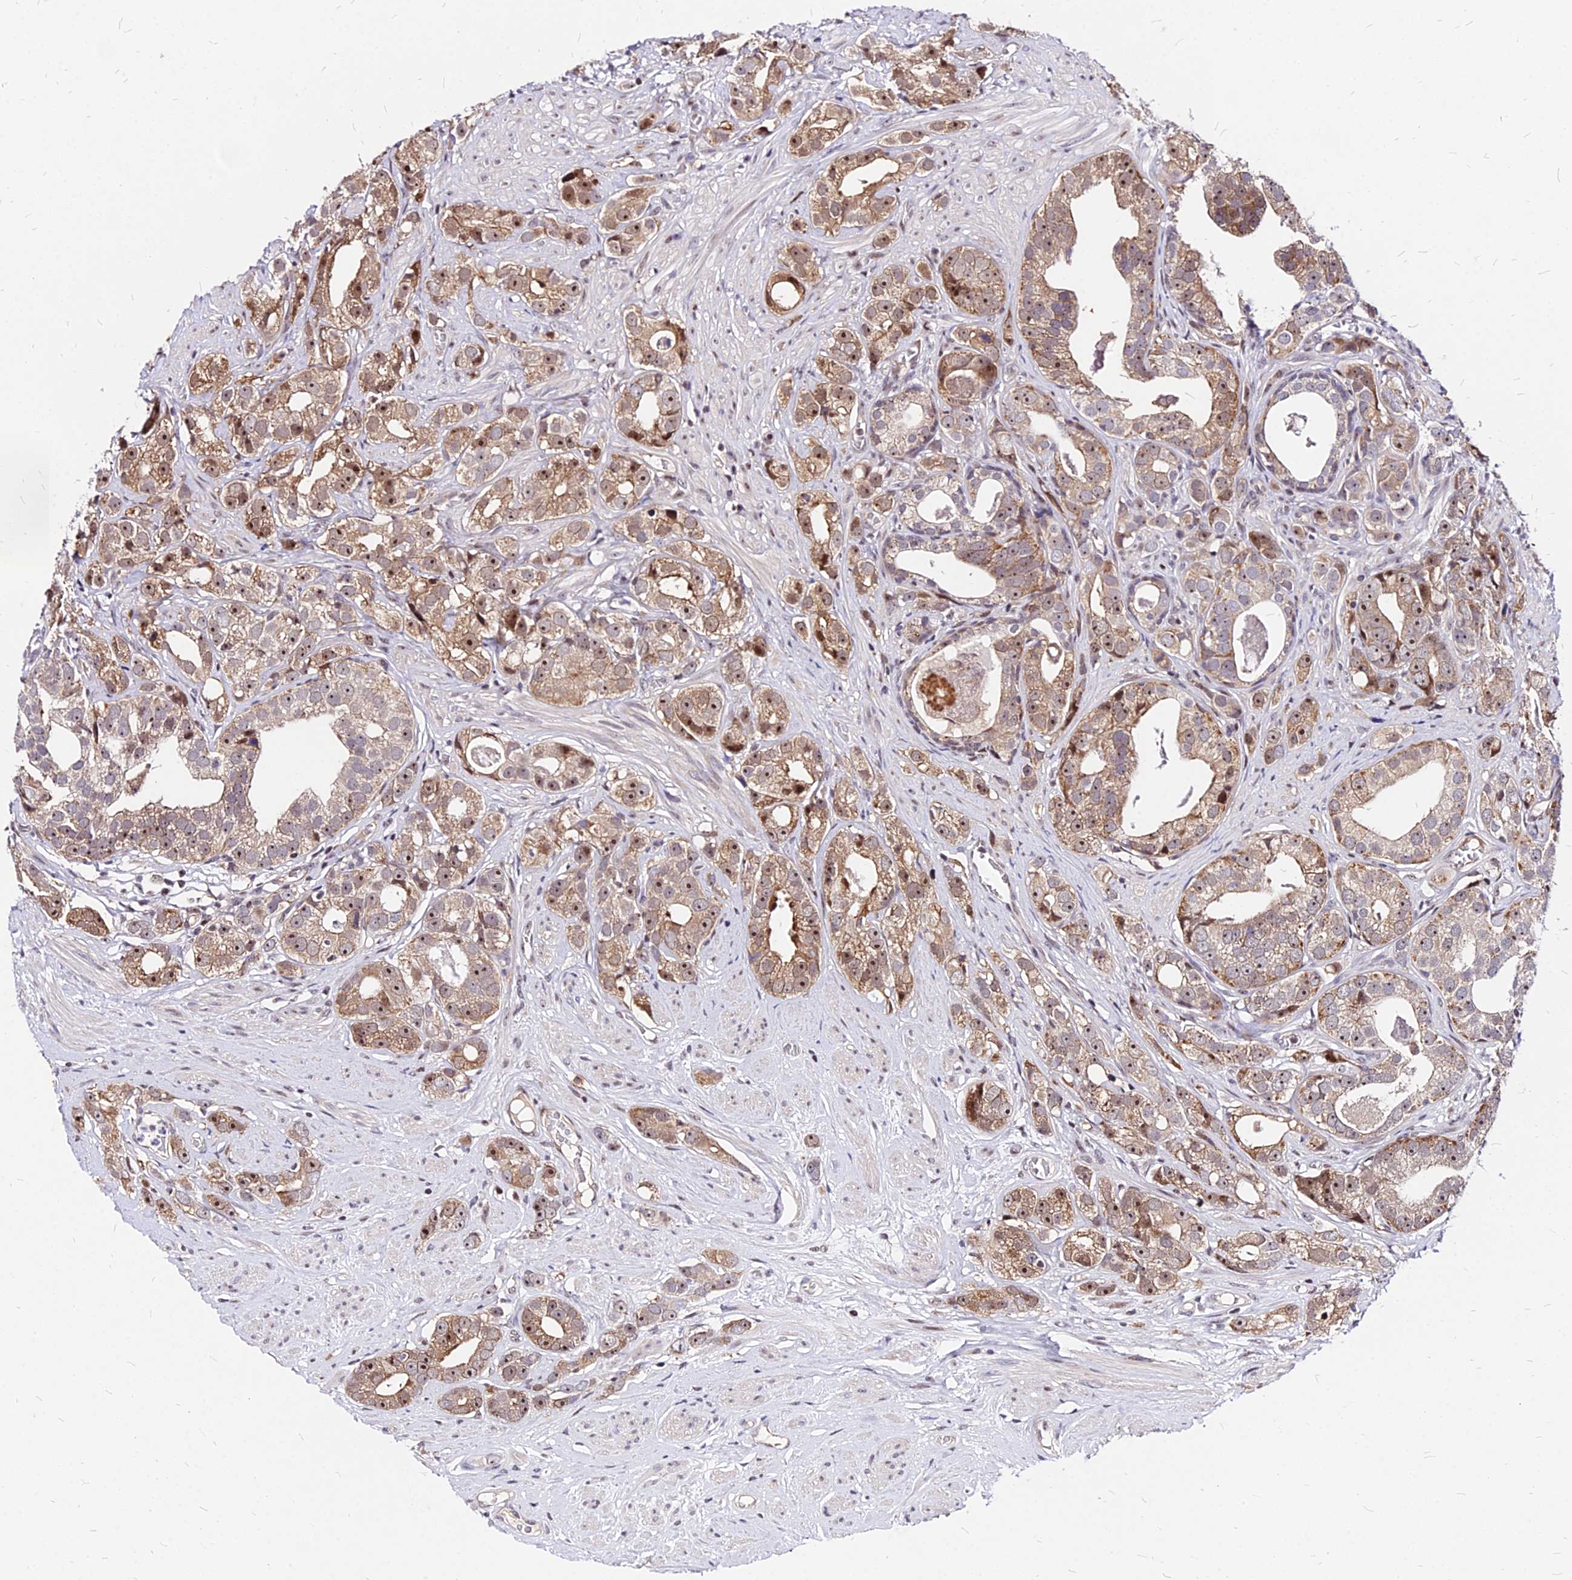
{"staining": {"intensity": "moderate", "quantity": "25%-75%", "location": "cytoplasmic/membranous,nuclear"}, "tissue": "prostate cancer", "cell_type": "Tumor cells", "image_type": "cancer", "snomed": [{"axis": "morphology", "description": "Adenocarcinoma, High grade"}, {"axis": "topography", "description": "Prostate"}], "caption": "Immunohistochemical staining of human high-grade adenocarcinoma (prostate) demonstrates moderate cytoplasmic/membranous and nuclear protein positivity in about 25%-75% of tumor cells.", "gene": "DDX55", "patient": {"sex": "male", "age": 71}}